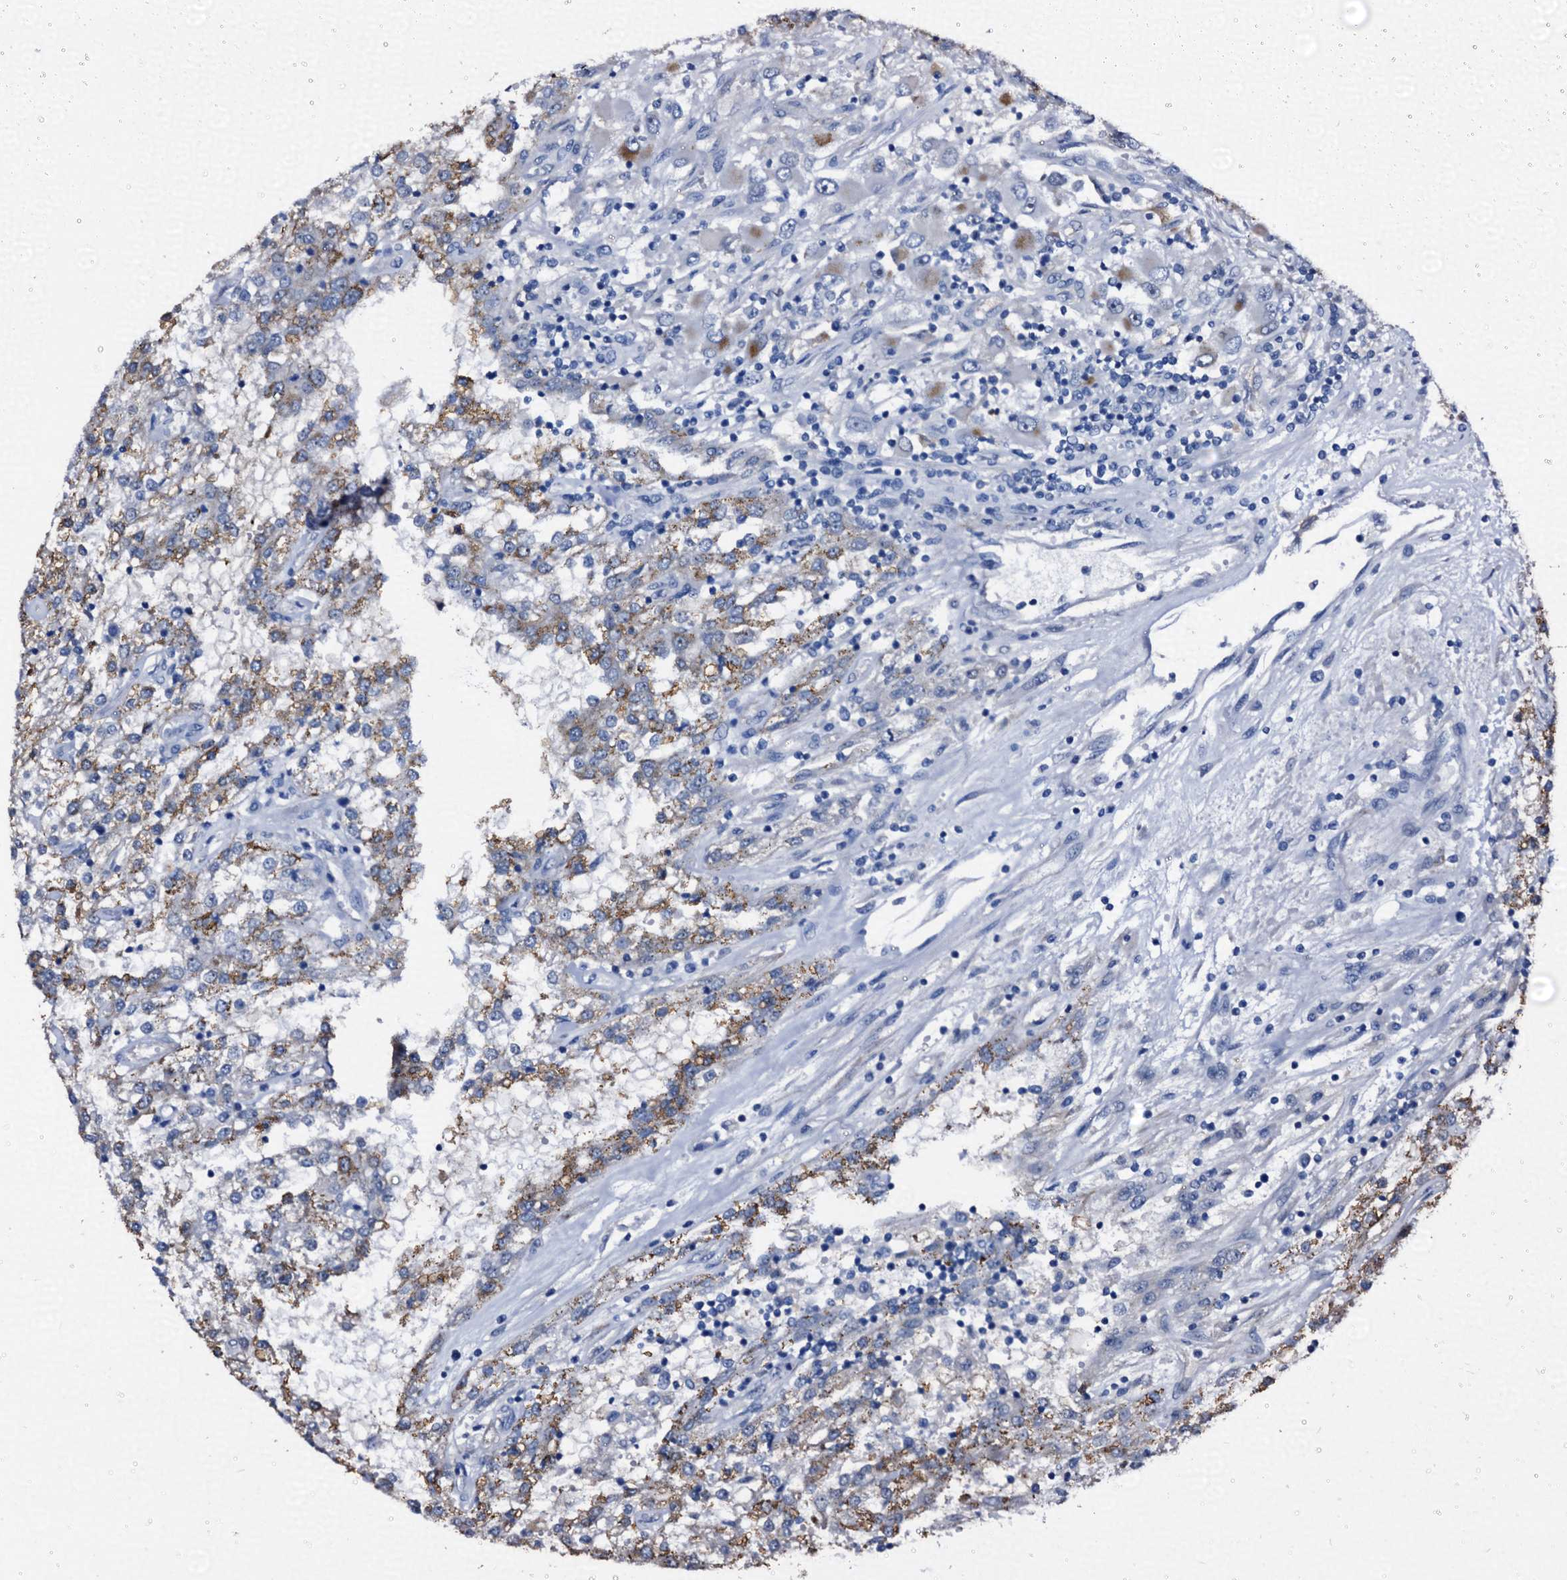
{"staining": {"intensity": "weak", "quantity": "<25%", "location": "cytoplasmic/membranous"}, "tissue": "renal cancer", "cell_type": "Tumor cells", "image_type": "cancer", "snomed": [{"axis": "morphology", "description": "Adenocarcinoma, NOS"}, {"axis": "topography", "description": "Kidney"}], "caption": "IHC image of renal cancer (adenocarcinoma) stained for a protein (brown), which demonstrates no staining in tumor cells.", "gene": "EMG1", "patient": {"sex": "female", "age": 52}}